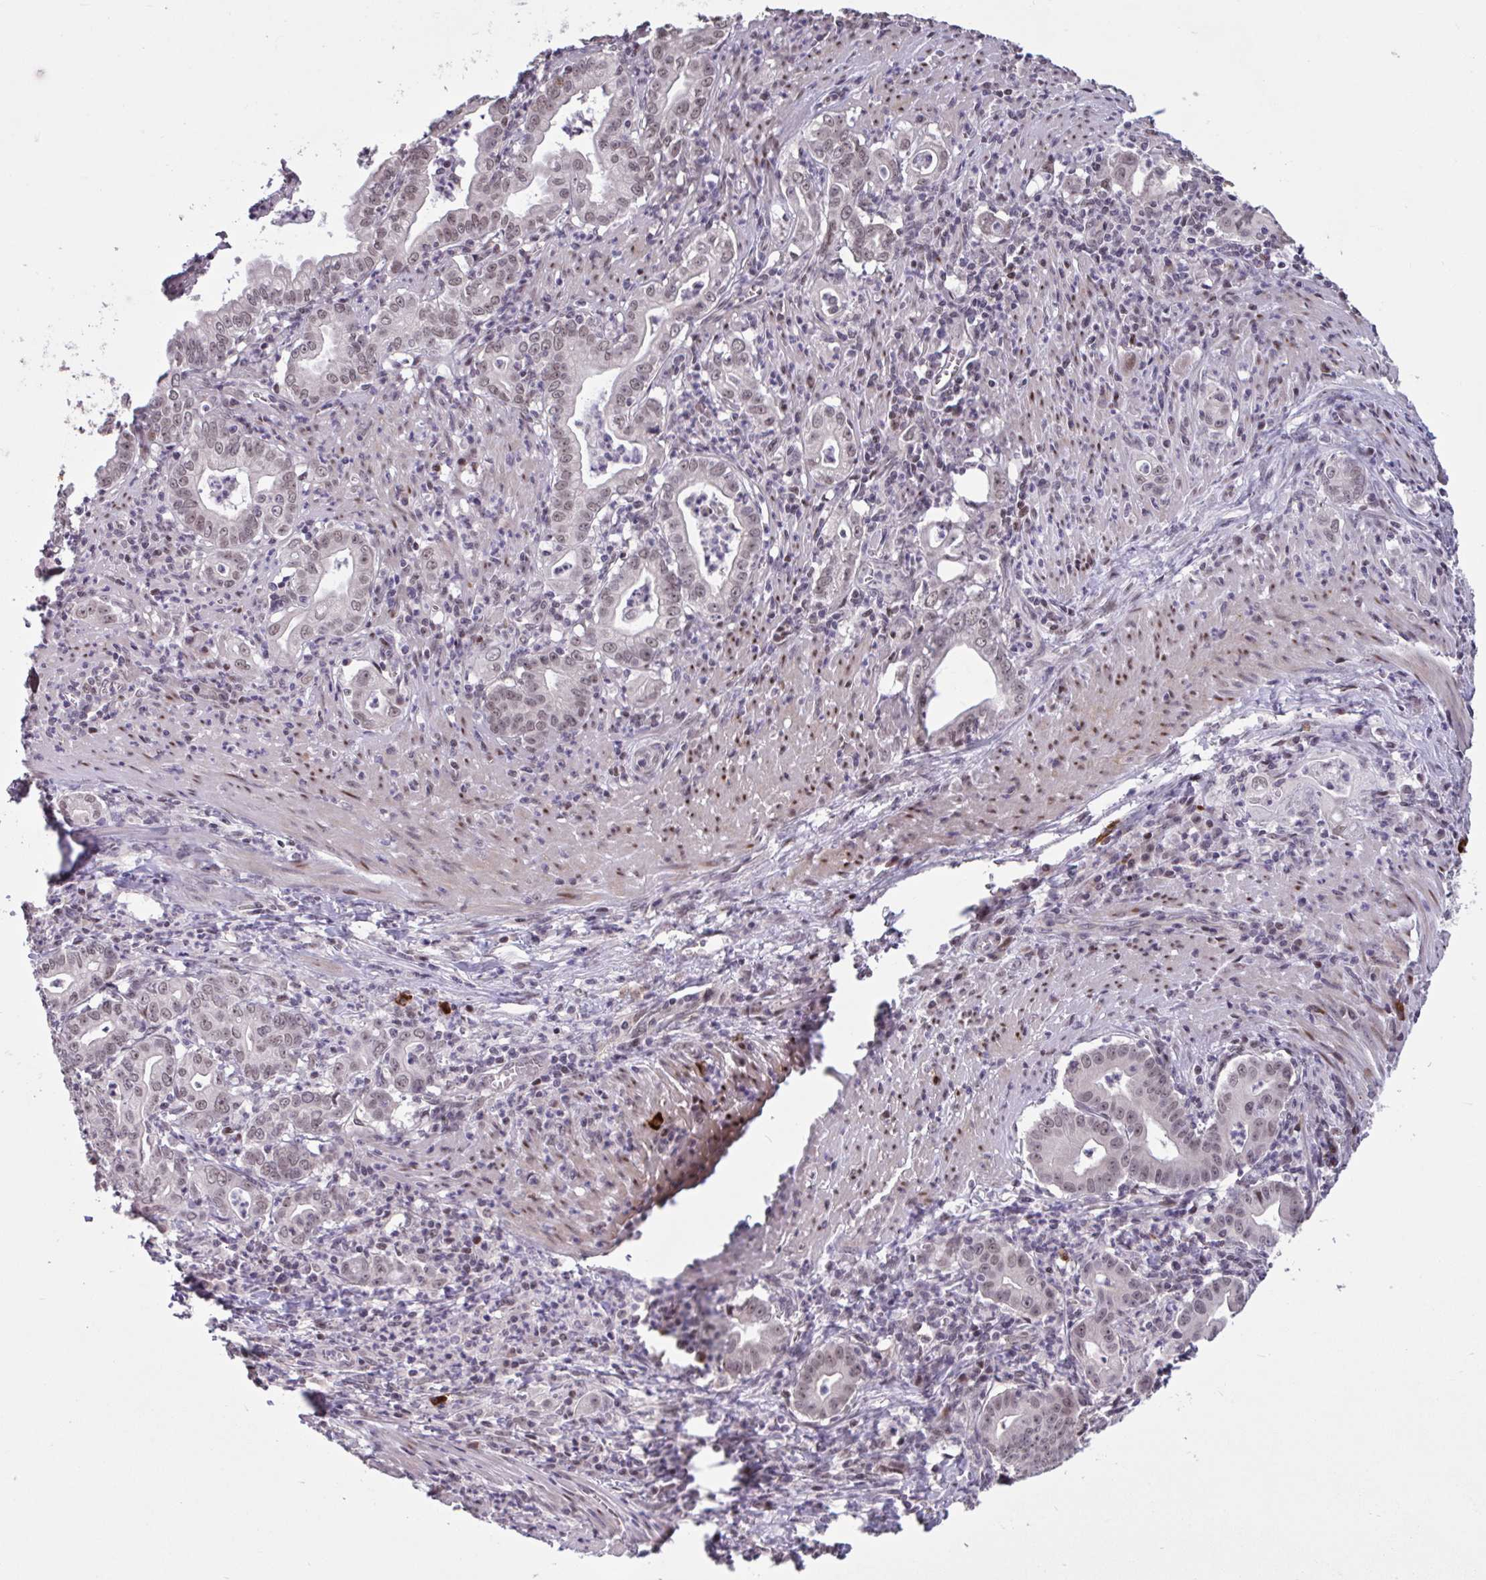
{"staining": {"intensity": "moderate", "quantity": ">75%", "location": "nuclear"}, "tissue": "stomach cancer", "cell_type": "Tumor cells", "image_type": "cancer", "snomed": [{"axis": "morphology", "description": "Adenocarcinoma, NOS"}, {"axis": "topography", "description": "Stomach, upper"}], "caption": "Adenocarcinoma (stomach) stained with immunohistochemistry reveals moderate nuclear staining in about >75% of tumor cells.", "gene": "ZNF414", "patient": {"sex": "female", "age": 79}}